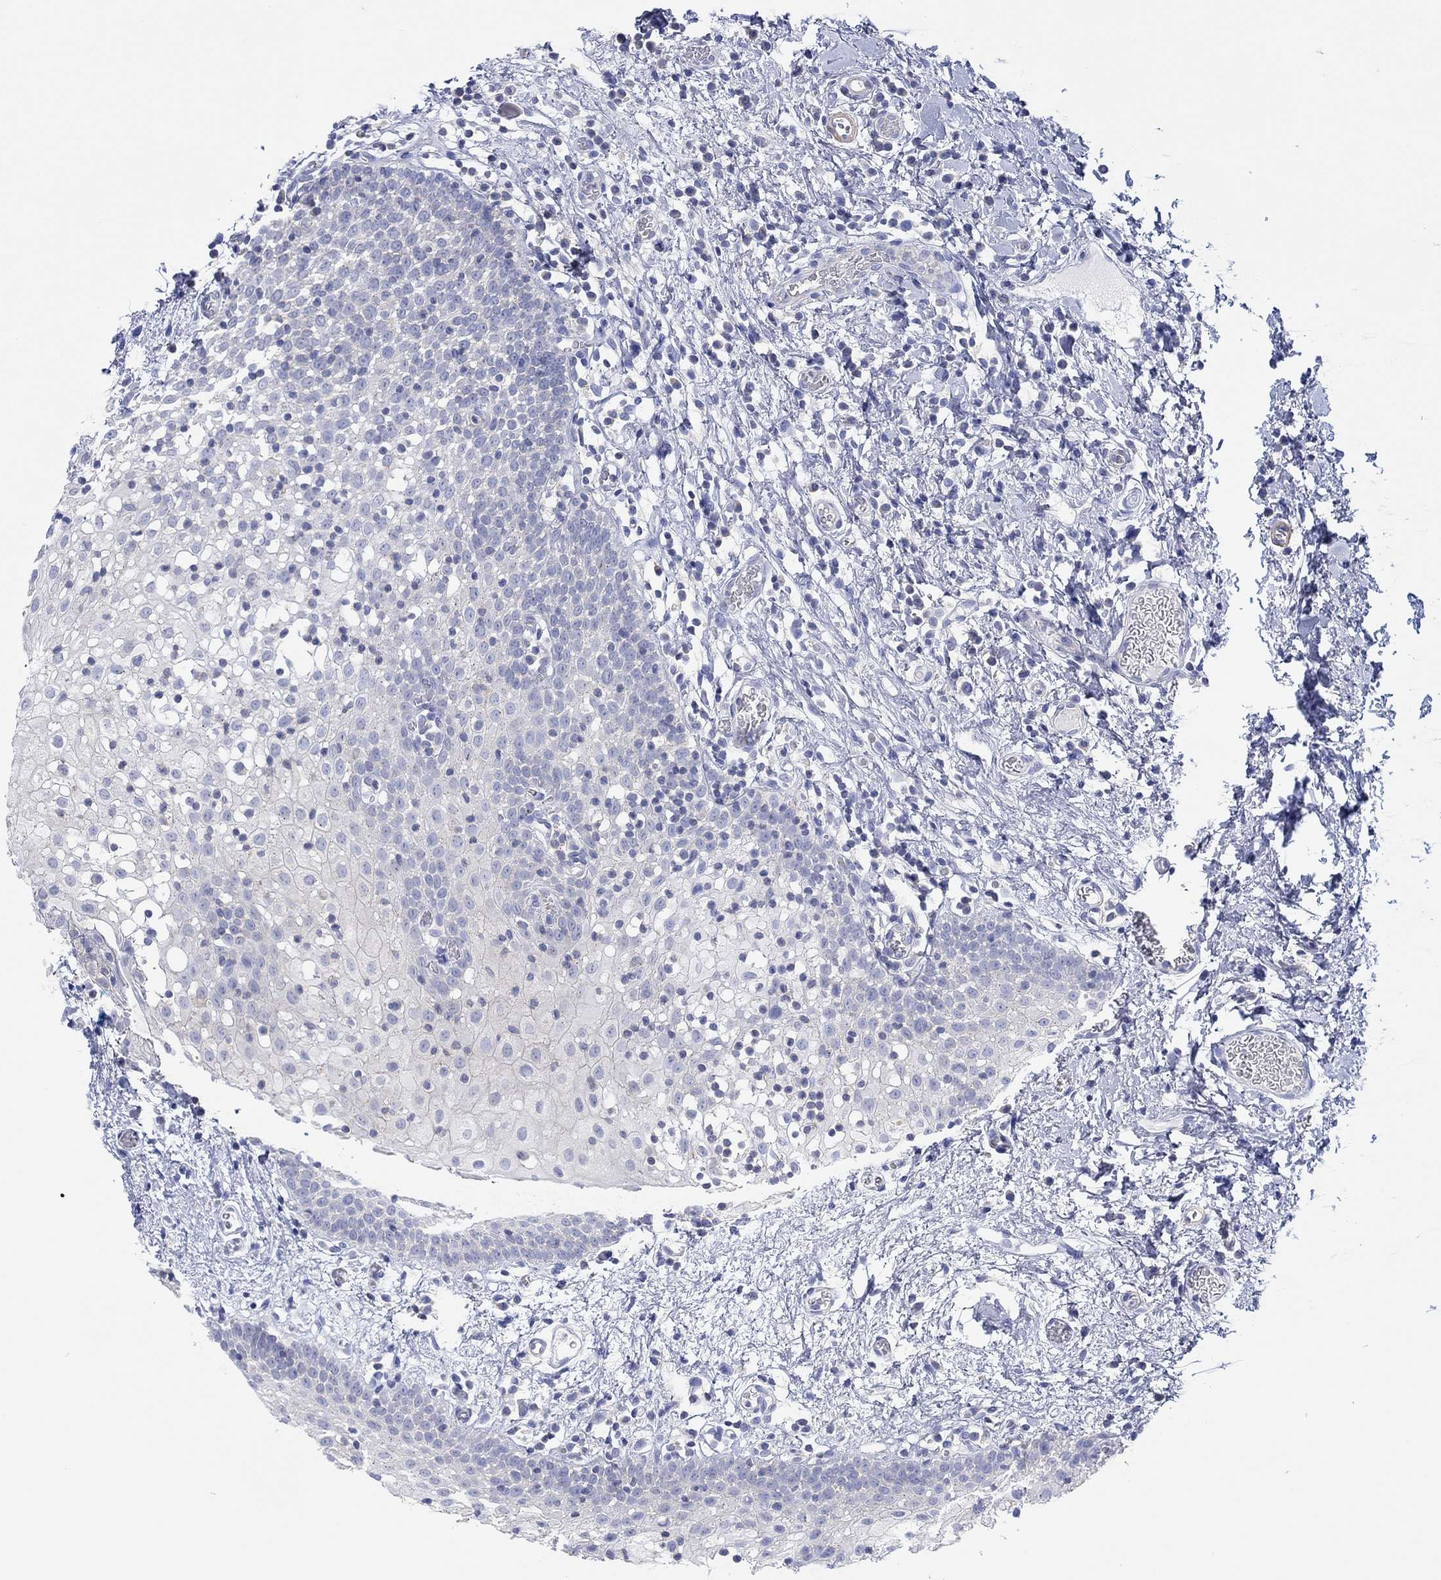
{"staining": {"intensity": "negative", "quantity": "none", "location": "none"}, "tissue": "oral mucosa", "cell_type": "Squamous epithelial cells", "image_type": "normal", "snomed": [{"axis": "morphology", "description": "Normal tissue, NOS"}, {"axis": "morphology", "description": "Squamous cell carcinoma, NOS"}, {"axis": "topography", "description": "Oral tissue"}, {"axis": "topography", "description": "Head-Neck"}], "caption": "Image shows no protein expression in squamous epithelial cells of unremarkable oral mucosa. Nuclei are stained in blue.", "gene": "PPIL6", "patient": {"sex": "male", "age": 69}}